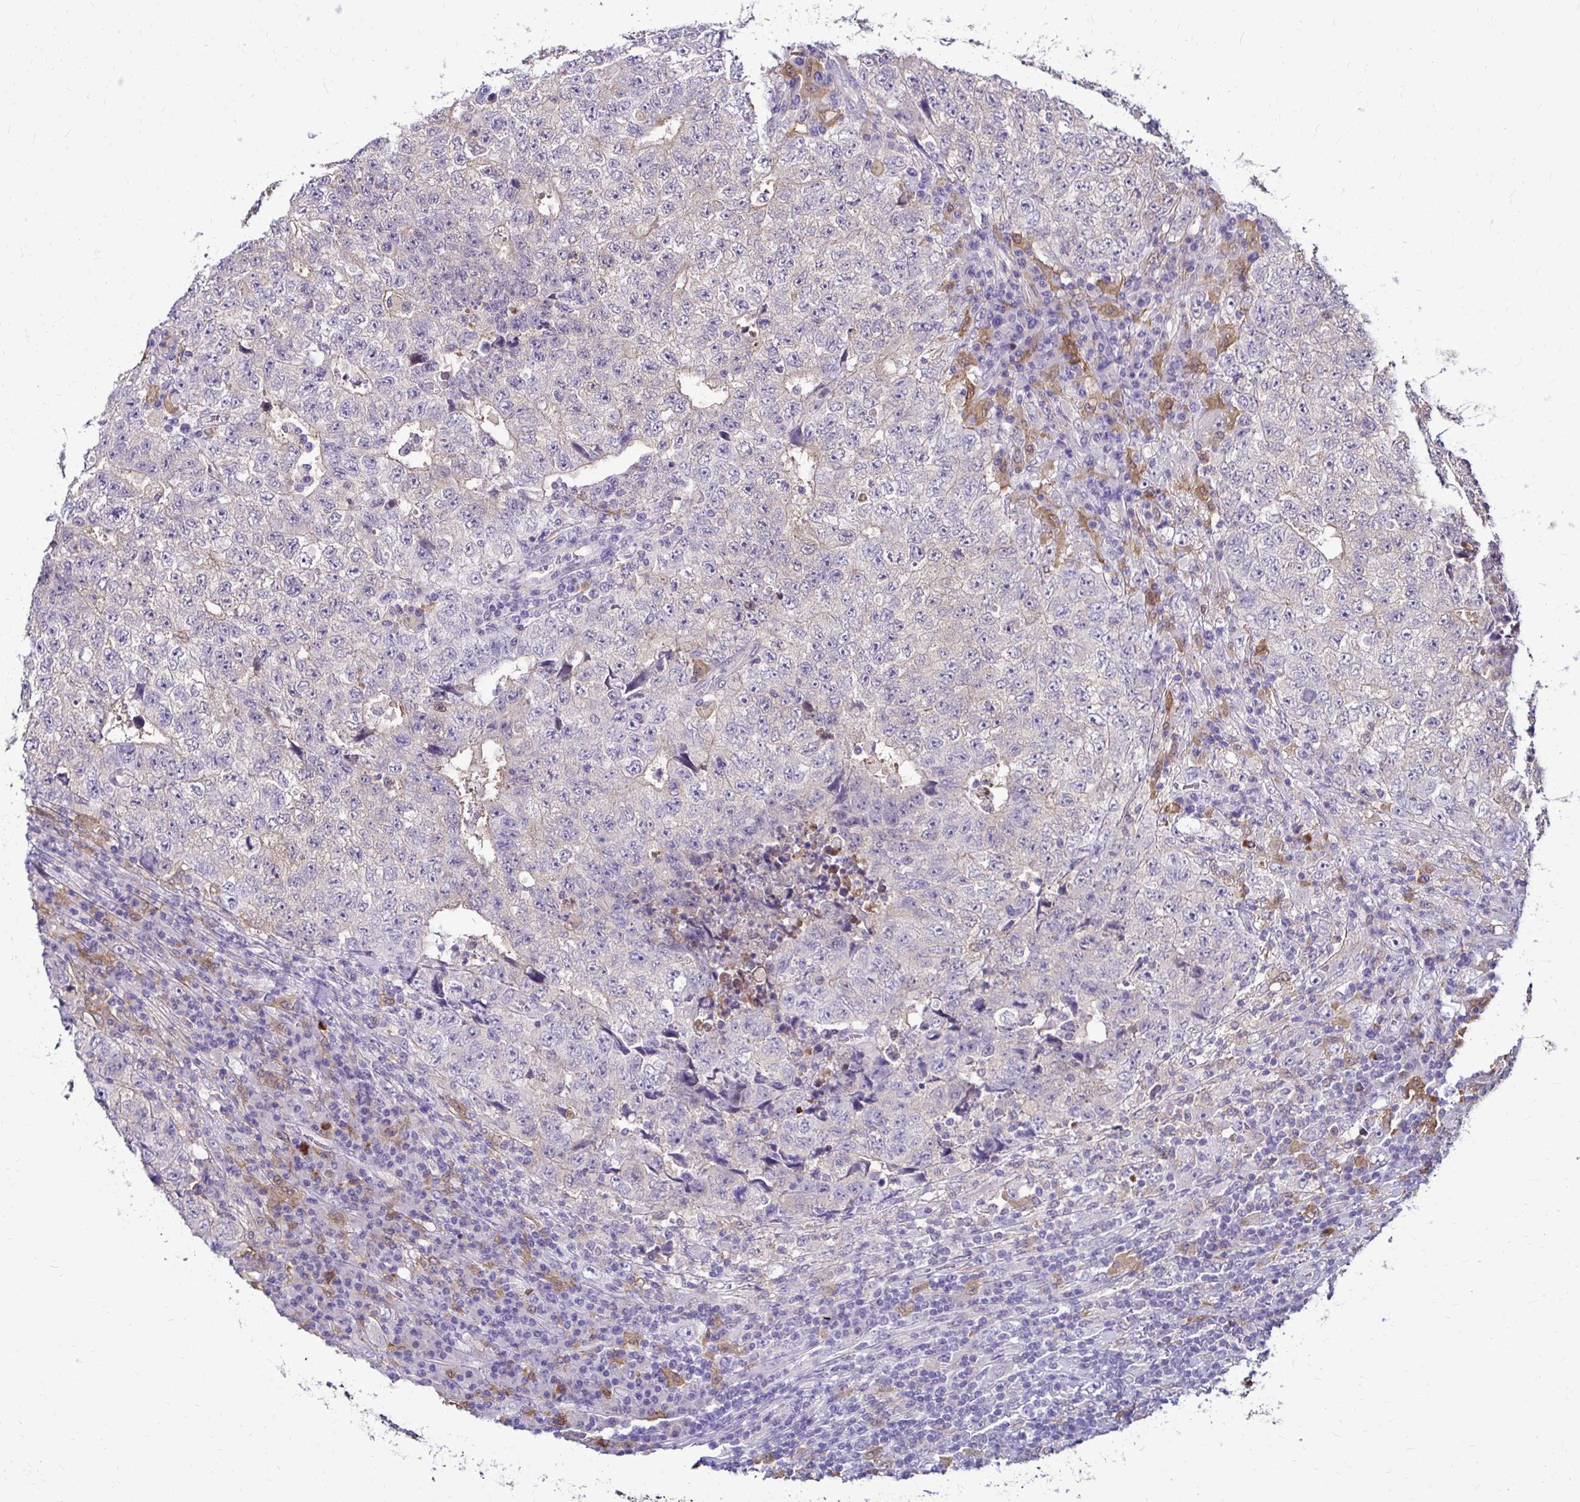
{"staining": {"intensity": "negative", "quantity": "none", "location": "none"}, "tissue": "testis cancer", "cell_type": "Tumor cells", "image_type": "cancer", "snomed": [{"axis": "morphology", "description": "Necrosis, NOS"}, {"axis": "morphology", "description": "Carcinoma, Embryonal, NOS"}, {"axis": "topography", "description": "Testis"}], "caption": "This is an immunohistochemistry (IHC) image of testis cancer (embryonal carcinoma). There is no expression in tumor cells.", "gene": "IDH1", "patient": {"sex": "male", "age": 19}}